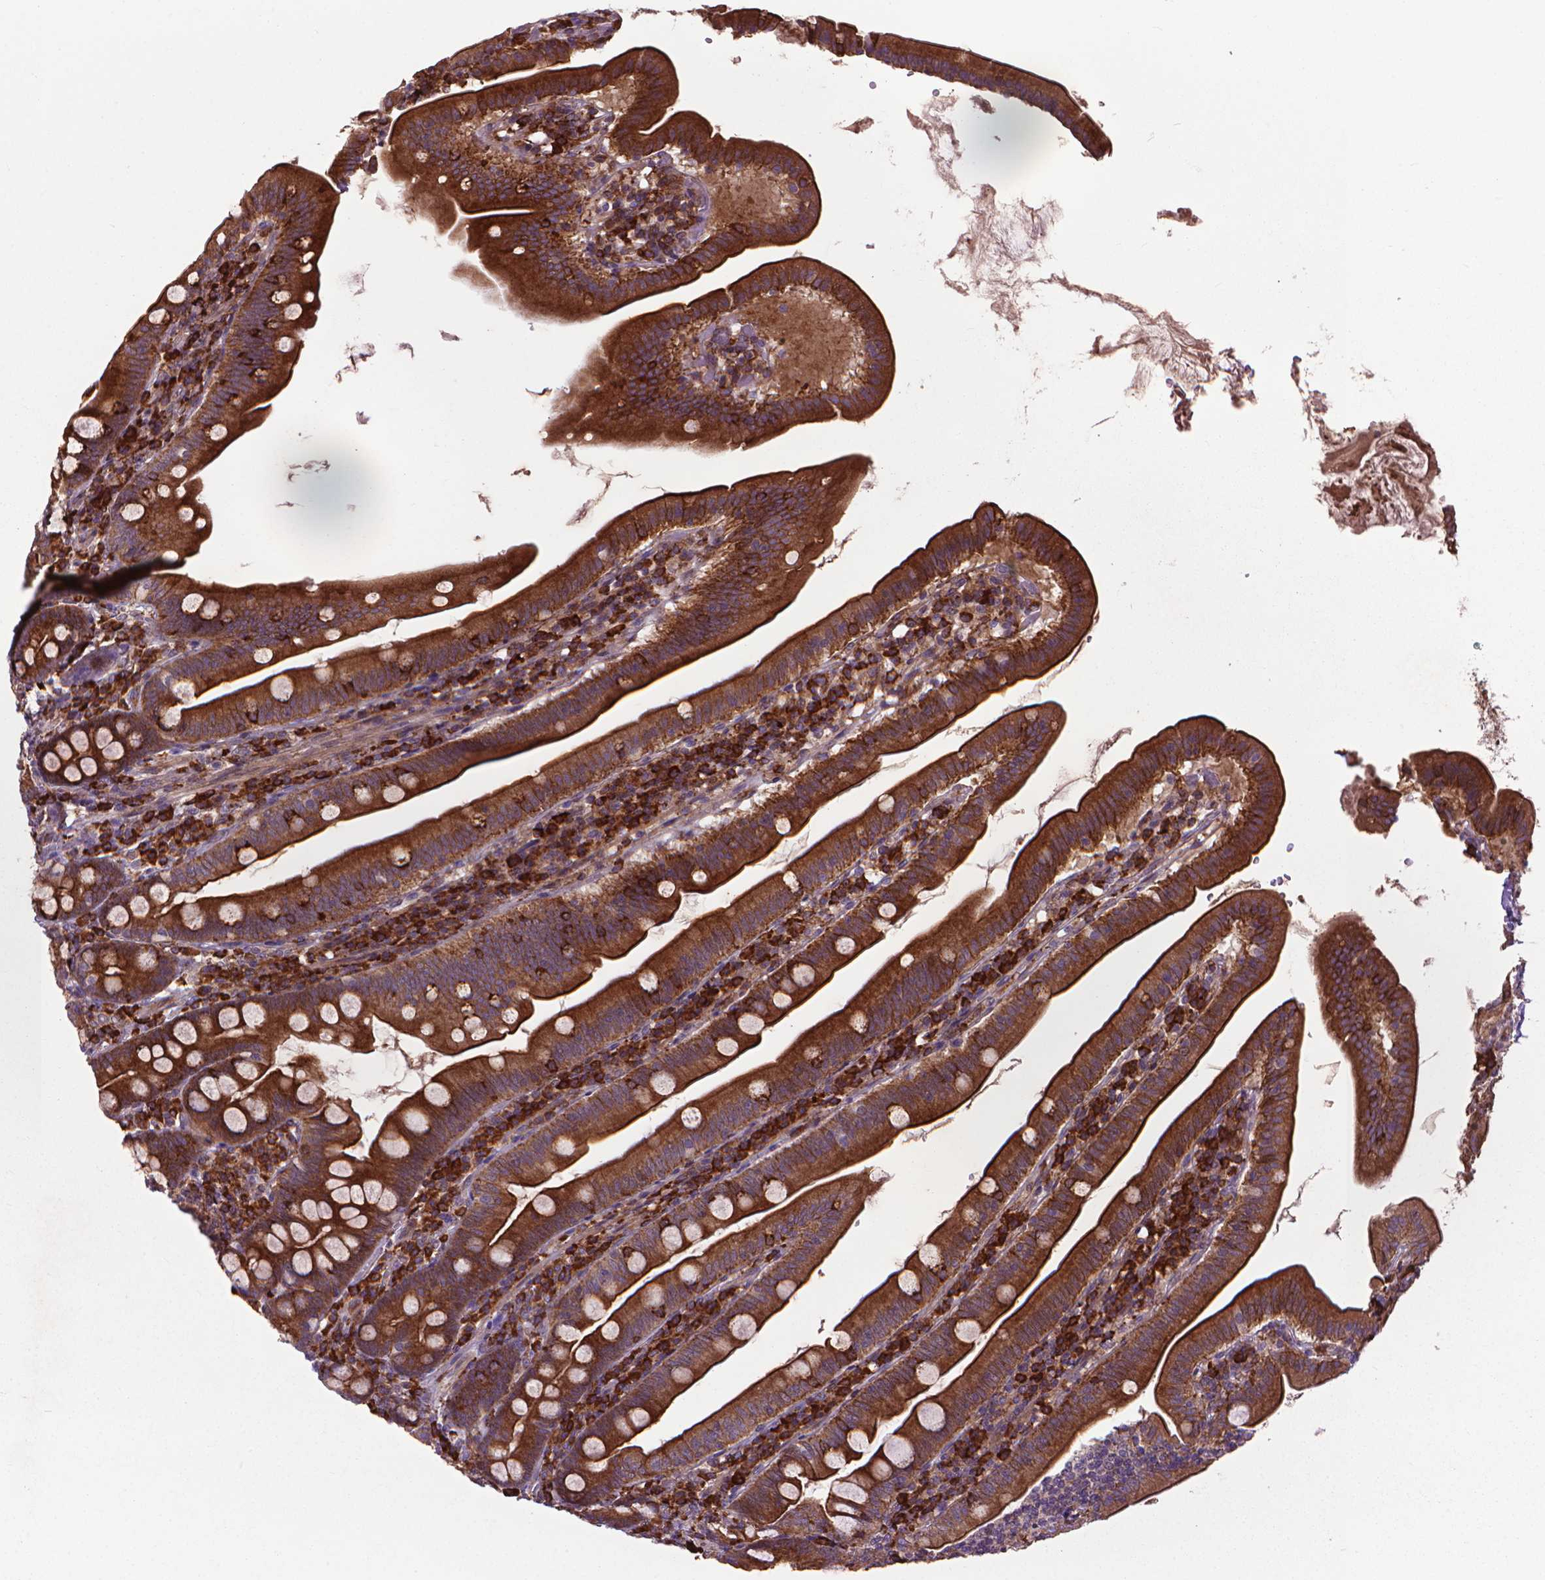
{"staining": {"intensity": "strong", "quantity": ">75%", "location": "cytoplasmic/membranous"}, "tissue": "duodenum", "cell_type": "Glandular cells", "image_type": "normal", "snomed": [{"axis": "morphology", "description": "Normal tissue, NOS"}, {"axis": "topography", "description": "Duodenum"}], "caption": "IHC staining of normal duodenum, which demonstrates high levels of strong cytoplasmic/membranous staining in about >75% of glandular cells indicating strong cytoplasmic/membranous protein staining. The staining was performed using DAB (3,3'-diaminobenzidine) (brown) for protein detection and nuclei were counterstained in hematoxylin (blue).", "gene": "MYH14", "patient": {"sex": "female", "age": 67}}